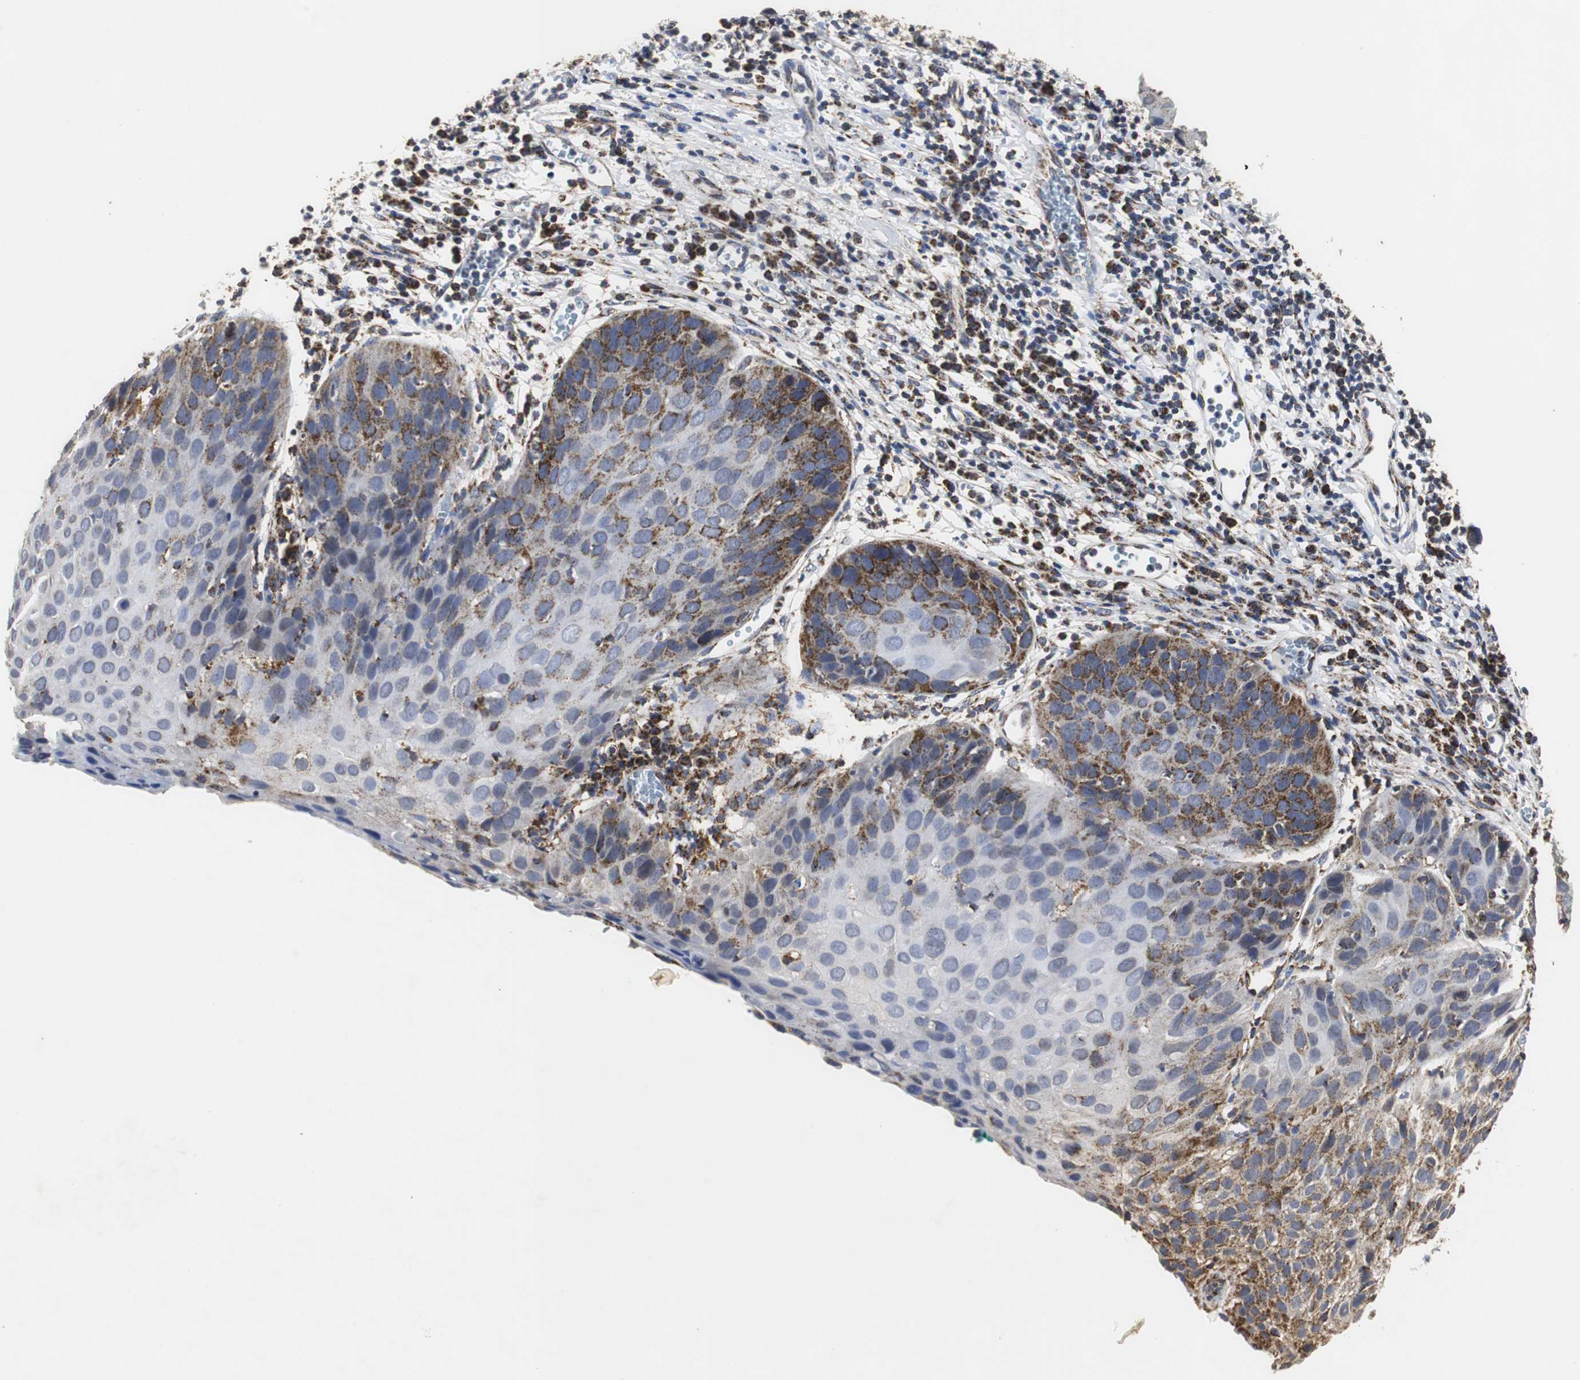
{"staining": {"intensity": "strong", "quantity": "25%-75%", "location": "cytoplasmic/membranous"}, "tissue": "cervical cancer", "cell_type": "Tumor cells", "image_type": "cancer", "snomed": [{"axis": "morphology", "description": "Squamous cell carcinoma, NOS"}, {"axis": "topography", "description": "Cervix"}], "caption": "The histopathology image exhibits staining of squamous cell carcinoma (cervical), revealing strong cytoplasmic/membranous protein expression (brown color) within tumor cells. (IHC, brightfield microscopy, high magnification).", "gene": "HSD17B10", "patient": {"sex": "female", "age": 38}}